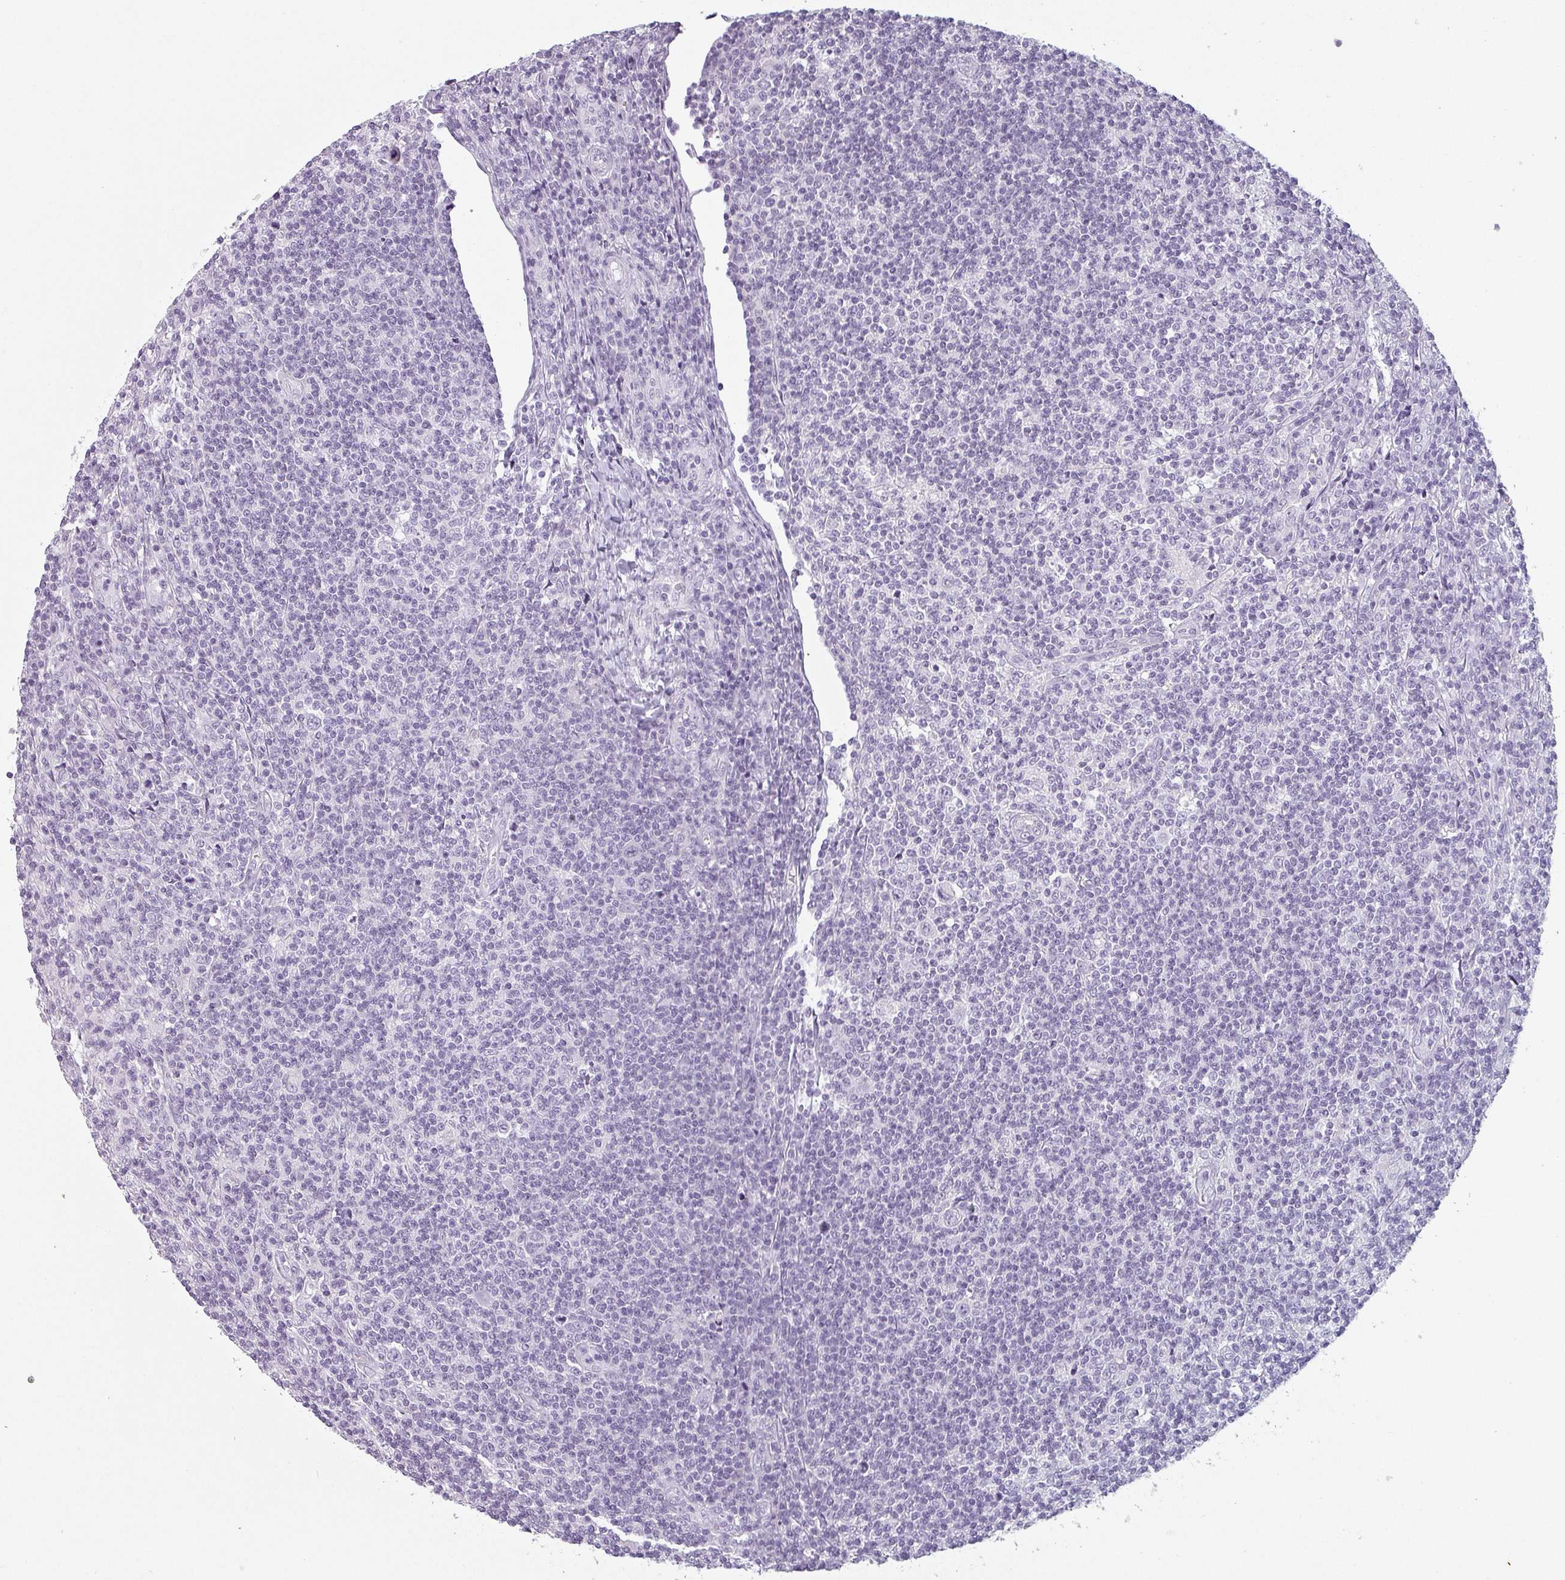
{"staining": {"intensity": "negative", "quantity": "none", "location": "none"}, "tissue": "lymphoma", "cell_type": "Tumor cells", "image_type": "cancer", "snomed": [{"axis": "morphology", "description": "Hodgkin's disease, NOS"}, {"axis": "topography", "description": "Lymph node"}], "caption": "High magnification brightfield microscopy of Hodgkin's disease stained with DAB (3,3'-diaminobenzidine) (brown) and counterstained with hematoxylin (blue): tumor cells show no significant expression. The staining is performed using DAB (3,3'-diaminobenzidine) brown chromogen with nuclei counter-stained in using hematoxylin.", "gene": "SFTPA1", "patient": {"sex": "male", "age": 83}}